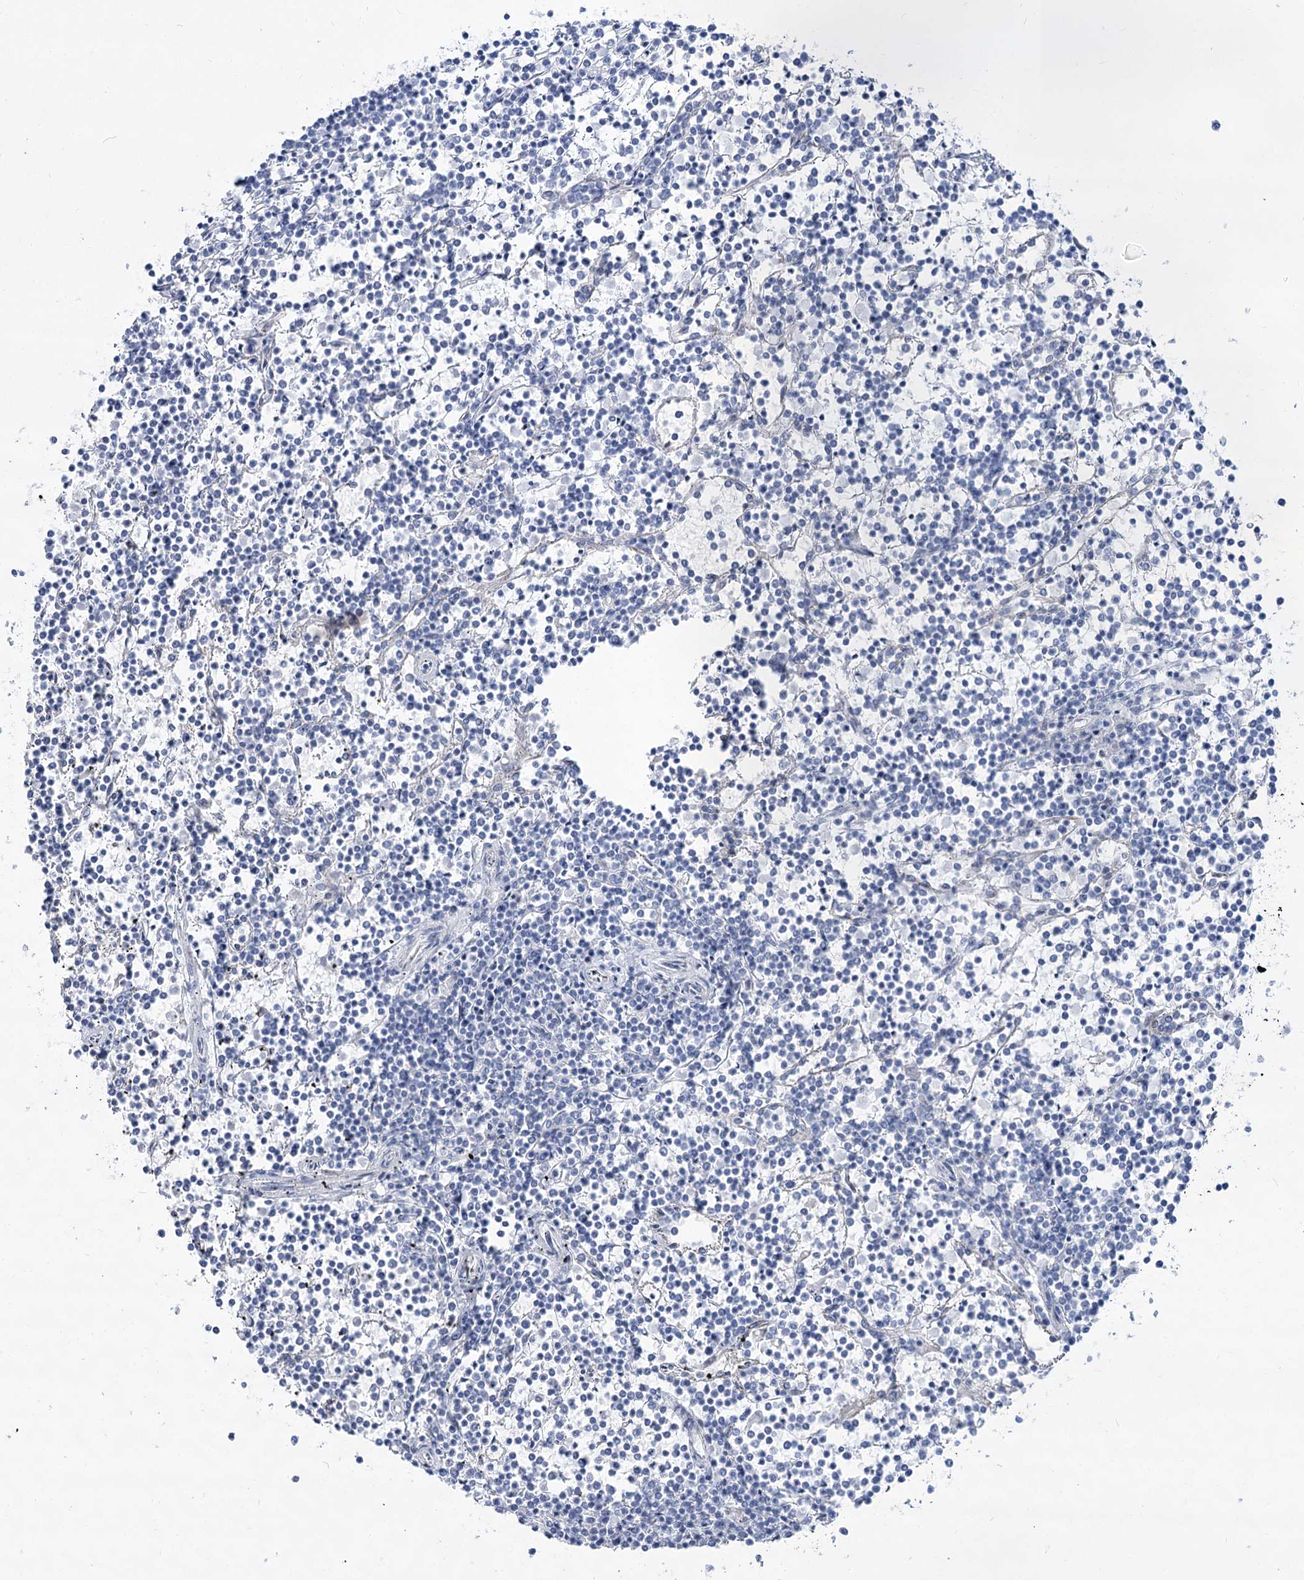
{"staining": {"intensity": "negative", "quantity": "none", "location": "none"}, "tissue": "lymphoma", "cell_type": "Tumor cells", "image_type": "cancer", "snomed": [{"axis": "morphology", "description": "Malignant lymphoma, non-Hodgkin's type, Low grade"}, {"axis": "topography", "description": "Spleen"}], "caption": "Lymphoma was stained to show a protein in brown. There is no significant staining in tumor cells.", "gene": "SUOX", "patient": {"sex": "female", "age": 19}}